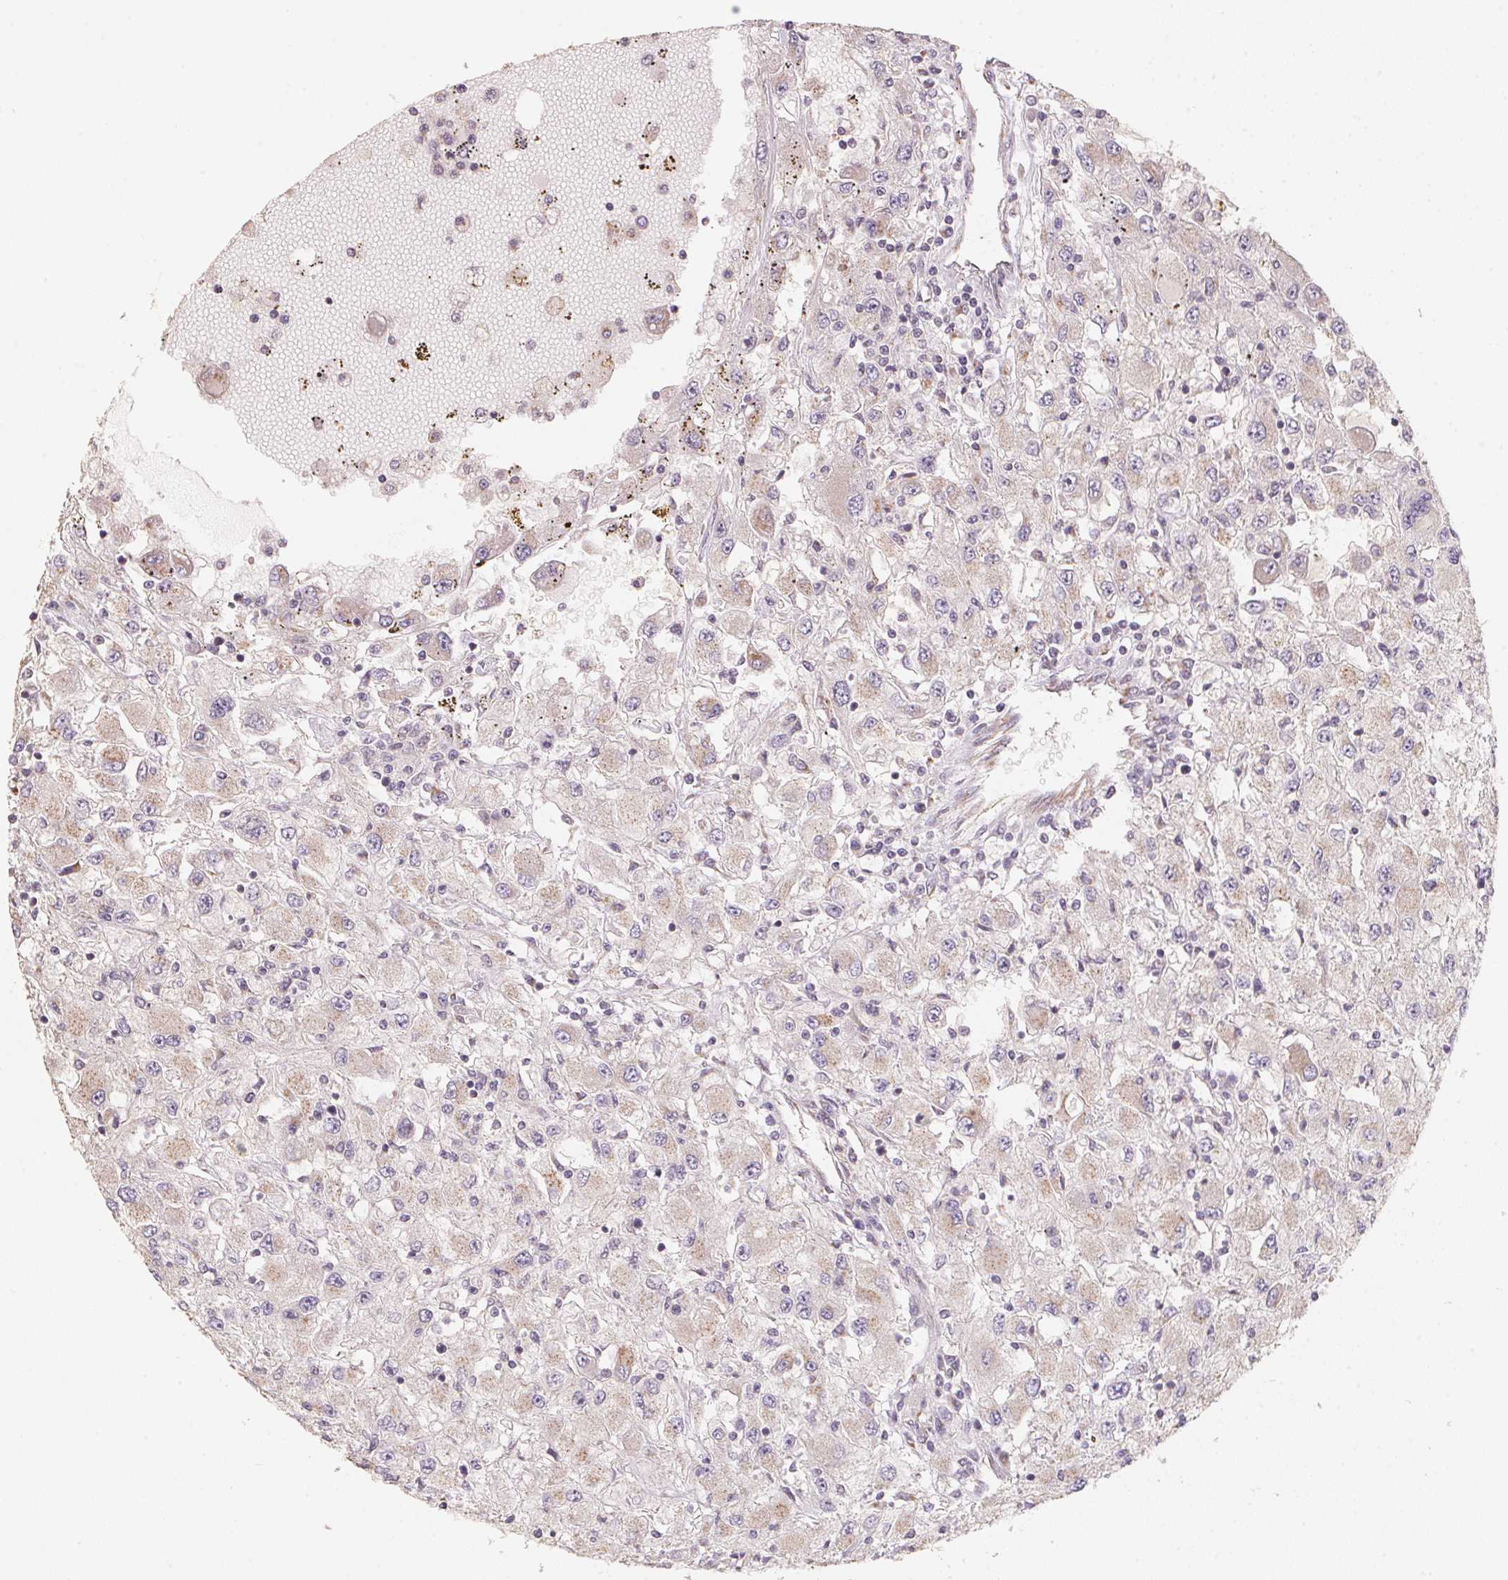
{"staining": {"intensity": "weak", "quantity": "<25%", "location": "cytoplasmic/membranous"}, "tissue": "renal cancer", "cell_type": "Tumor cells", "image_type": "cancer", "snomed": [{"axis": "morphology", "description": "Adenocarcinoma, NOS"}, {"axis": "topography", "description": "Kidney"}], "caption": "Protein analysis of renal cancer shows no significant positivity in tumor cells.", "gene": "TSPAN12", "patient": {"sex": "female", "age": 67}}